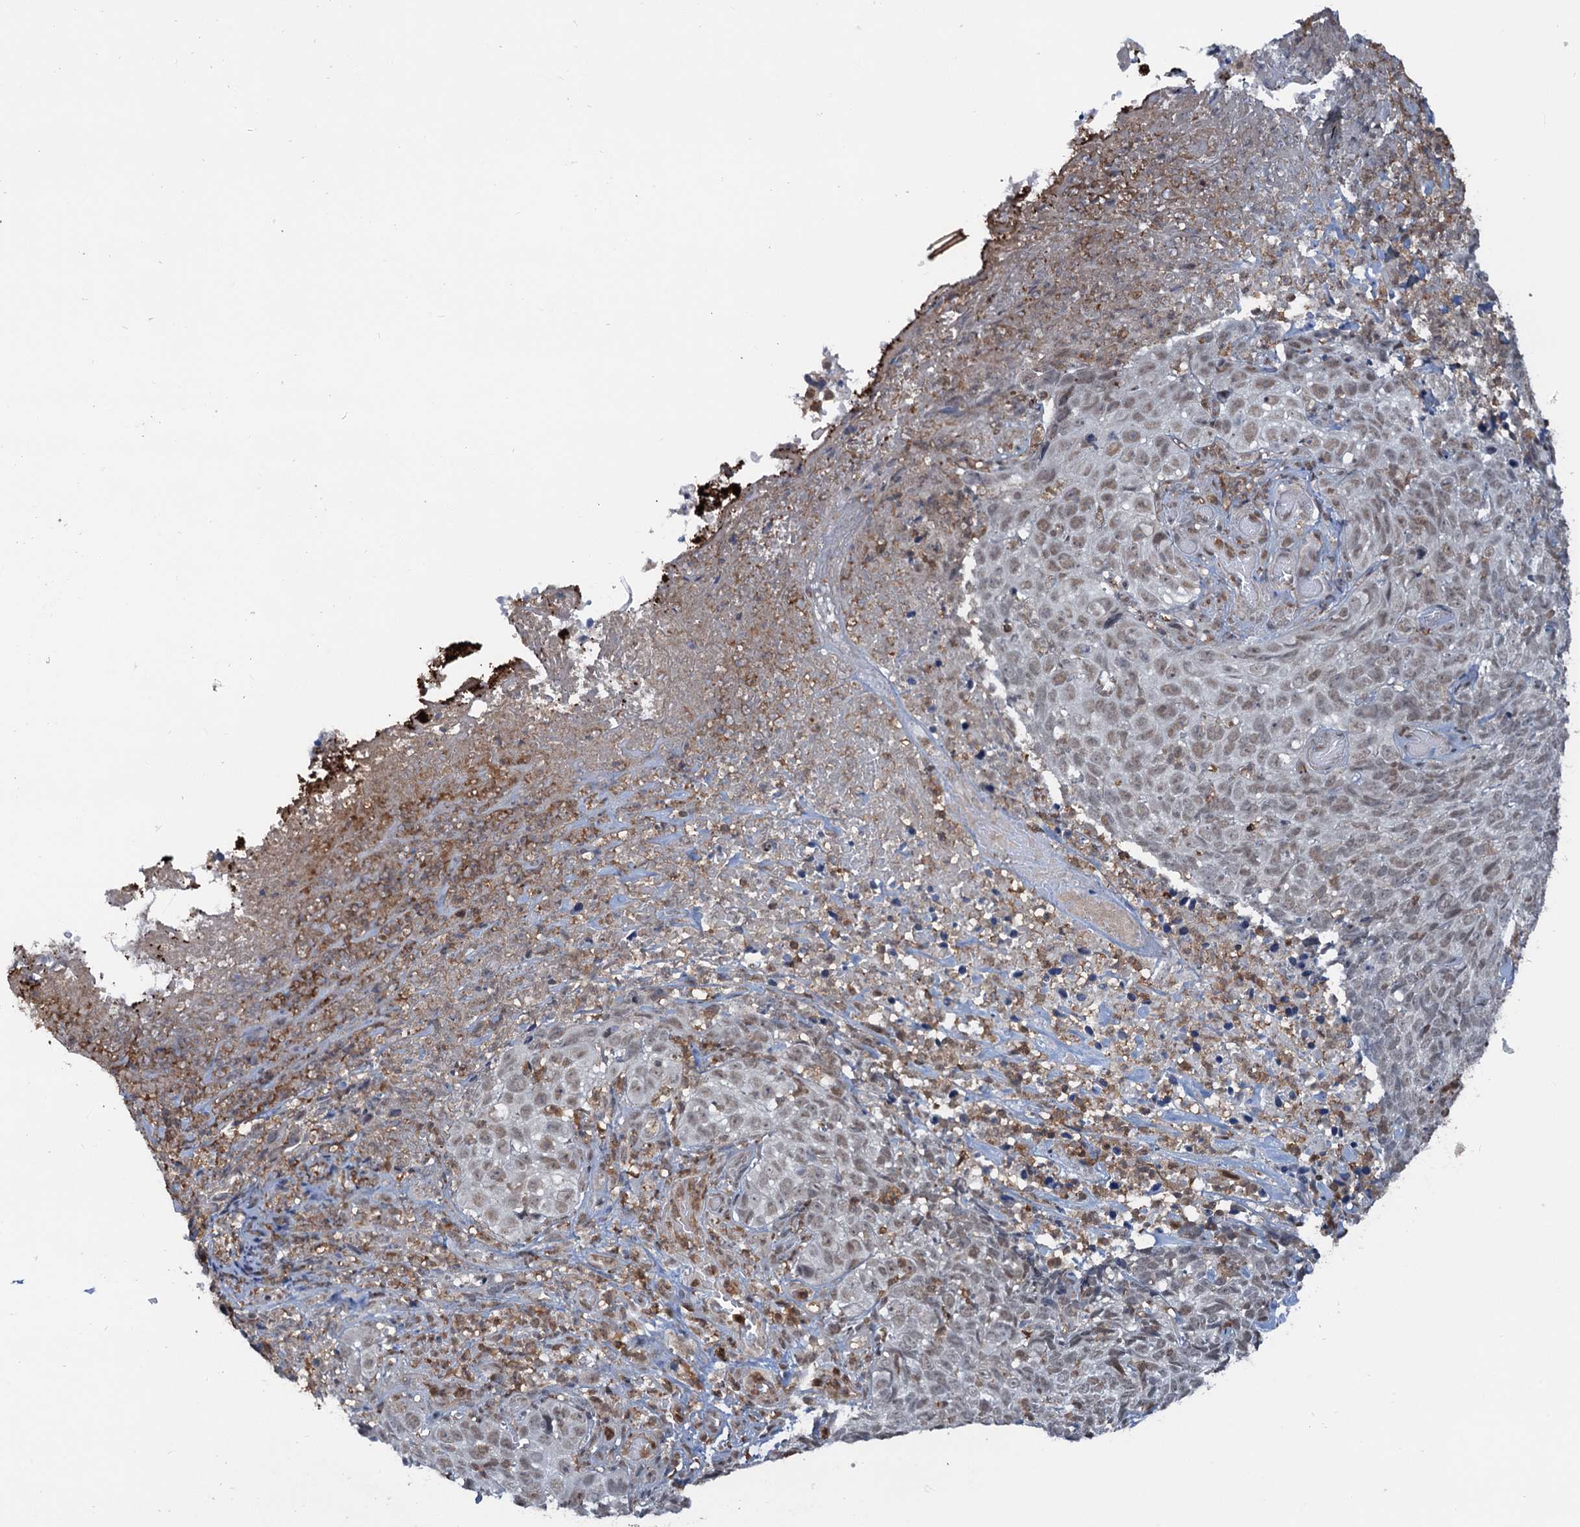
{"staining": {"intensity": "weak", "quantity": "25%-75%", "location": "nuclear"}, "tissue": "skin cancer", "cell_type": "Tumor cells", "image_type": "cancer", "snomed": [{"axis": "morphology", "description": "Basal cell carcinoma"}, {"axis": "topography", "description": "Skin"}], "caption": "A brown stain shows weak nuclear staining of a protein in skin cancer tumor cells.", "gene": "ZNF609", "patient": {"sex": "female", "age": 84}}